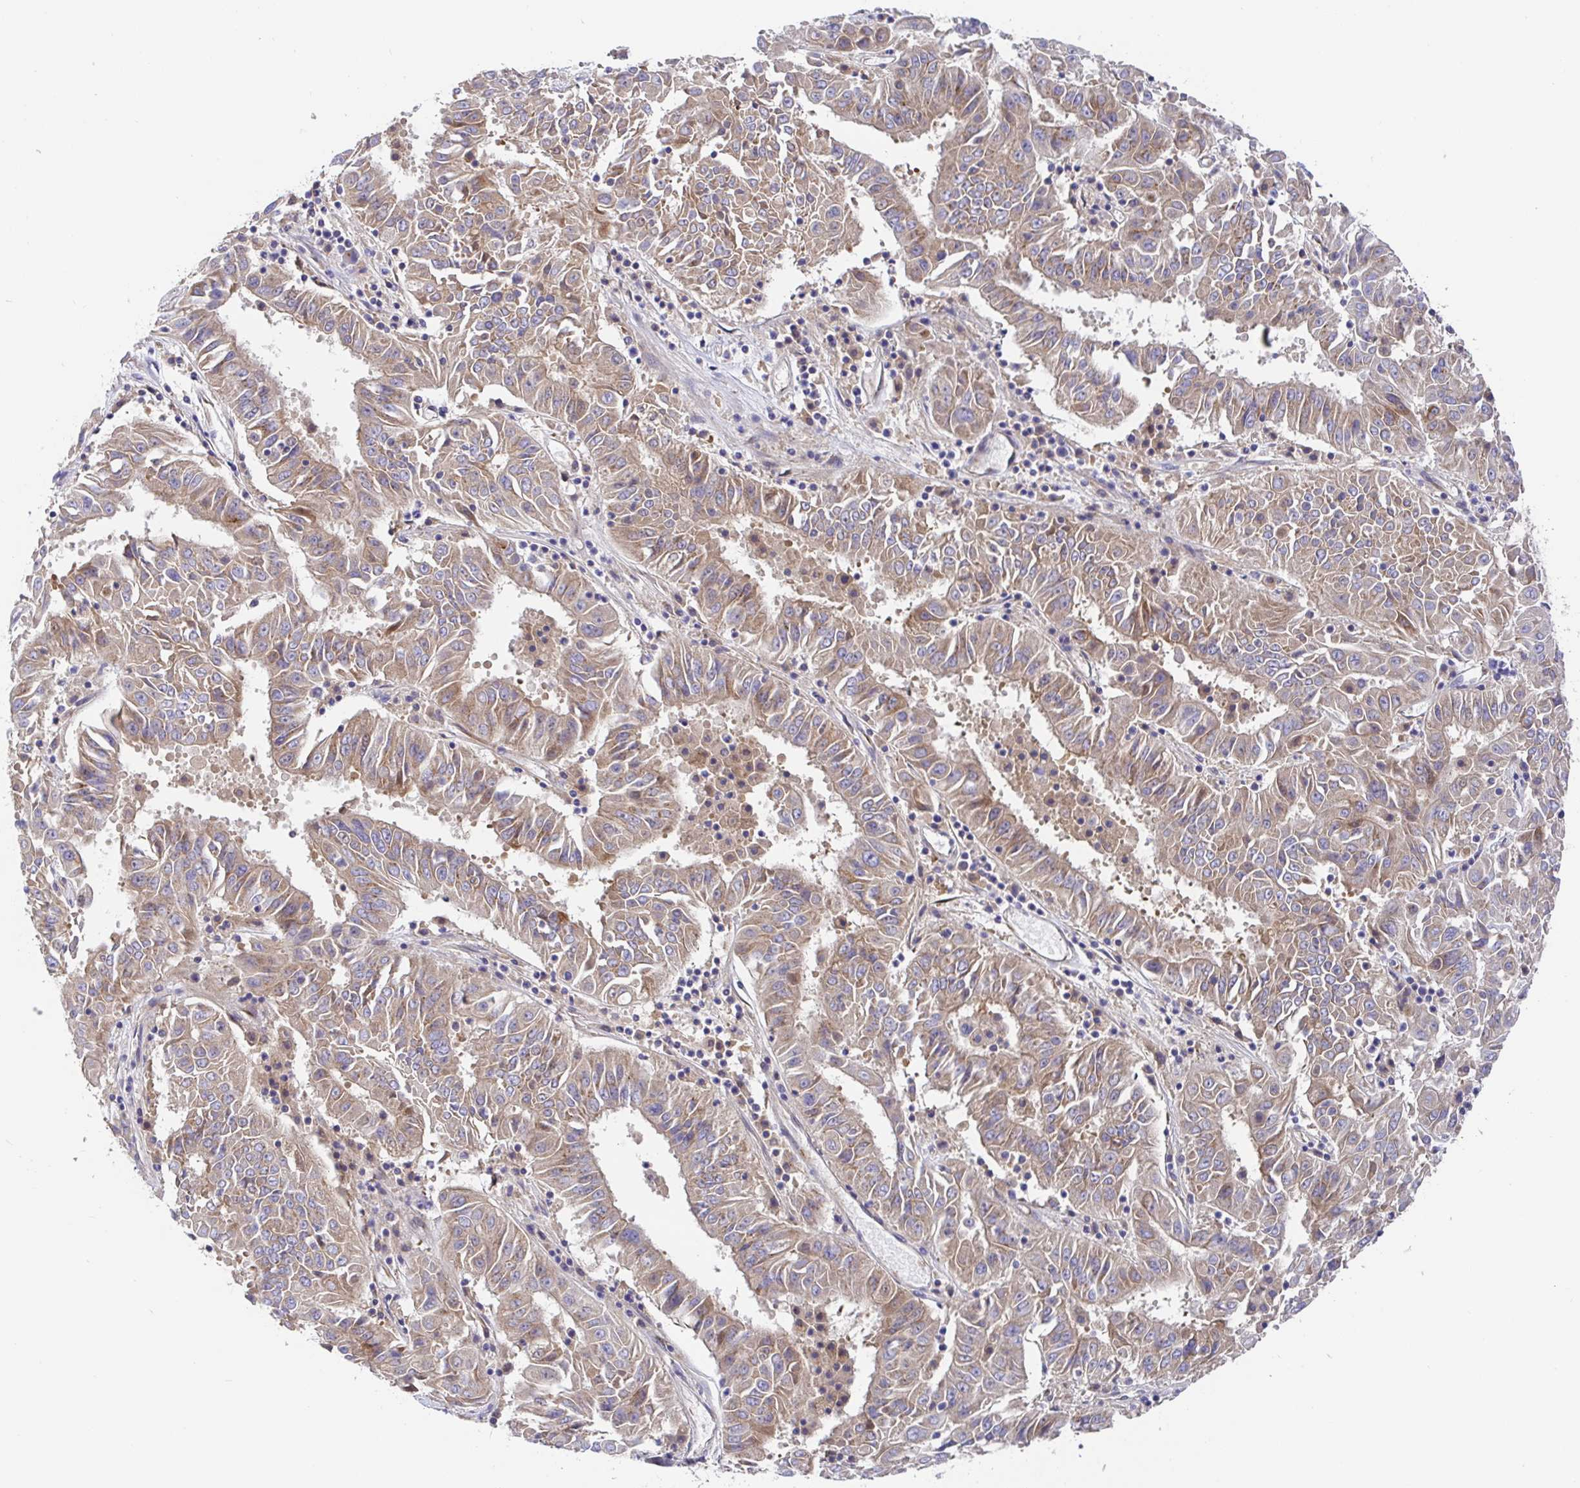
{"staining": {"intensity": "moderate", "quantity": ">75%", "location": "cytoplasmic/membranous"}, "tissue": "pancreatic cancer", "cell_type": "Tumor cells", "image_type": "cancer", "snomed": [{"axis": "morphology", "description": "Adenocarcinoma, NOS"}, {"axis": "topography", "description": "Pancreas"}], "caption": "A histopathology image of pancreatic adenocarcinoma stained for a protein displays moderate cytoplasmic/membranous brown staining in tumor cells.", "gene": "GOLGA1", "patient": {"sex": "male", "age": 63}}